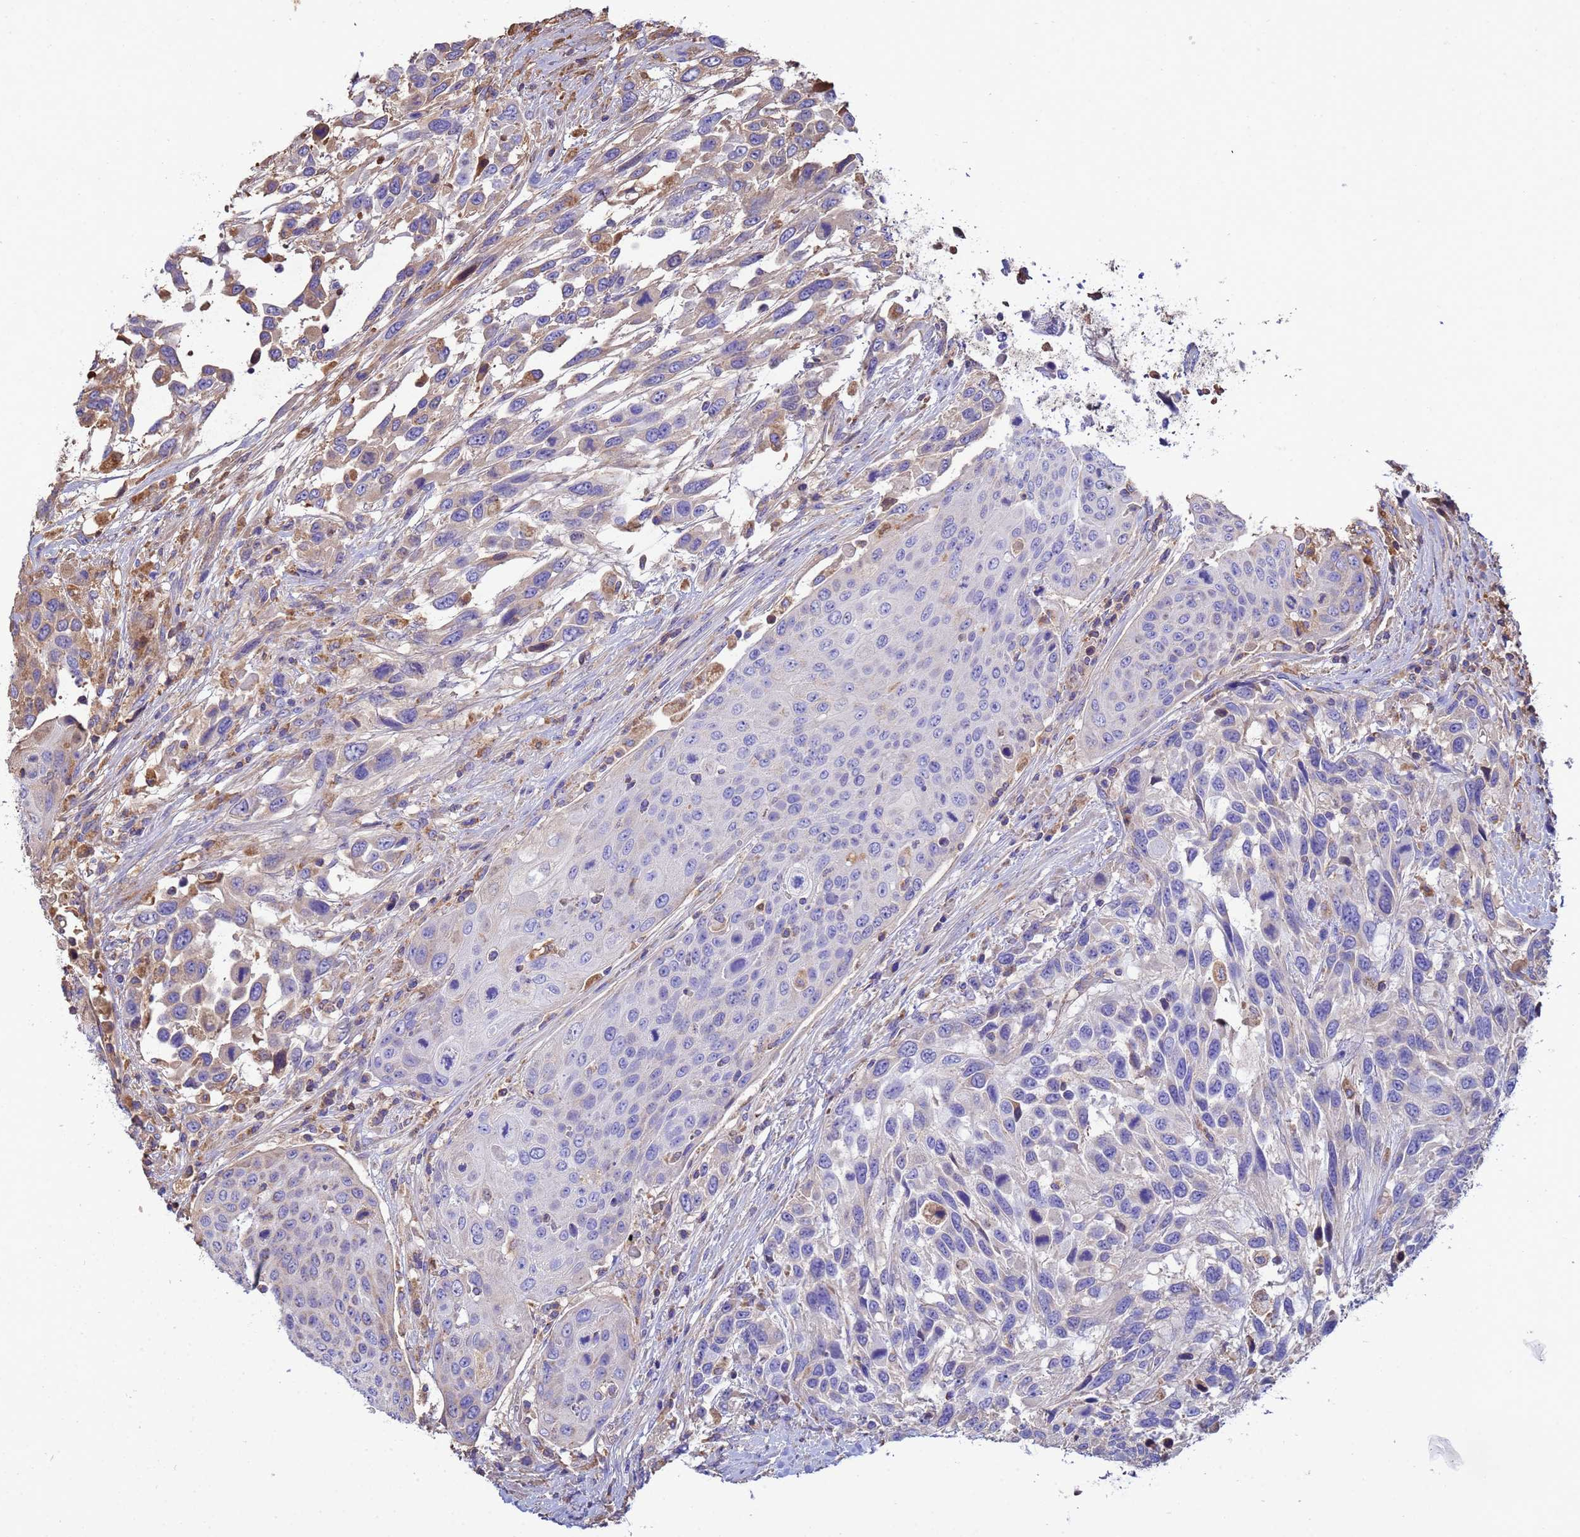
{"staining": {"intensity": "weak", "quantity": "25%-75%", "location": "cytoplasmic/membranous"}, "tissue": "urothelial cancer", "cell_type": "Tumor cells", "image_type": "cancer", "snomed": [{"axis": "morphology", "description": "Urothelial carcinoma, High grade"}, {"axis": "topography", "description": "Urinary bladder"}], "caption": "Protein analysis of urothelial carcinoma (high-grade) tissue reveals weak cytoplasmic/membranous expression in approximately 25%-75% of tumor cells.", "gene": "GLUD1", "patient": {"sex": "female", "age": 70}}